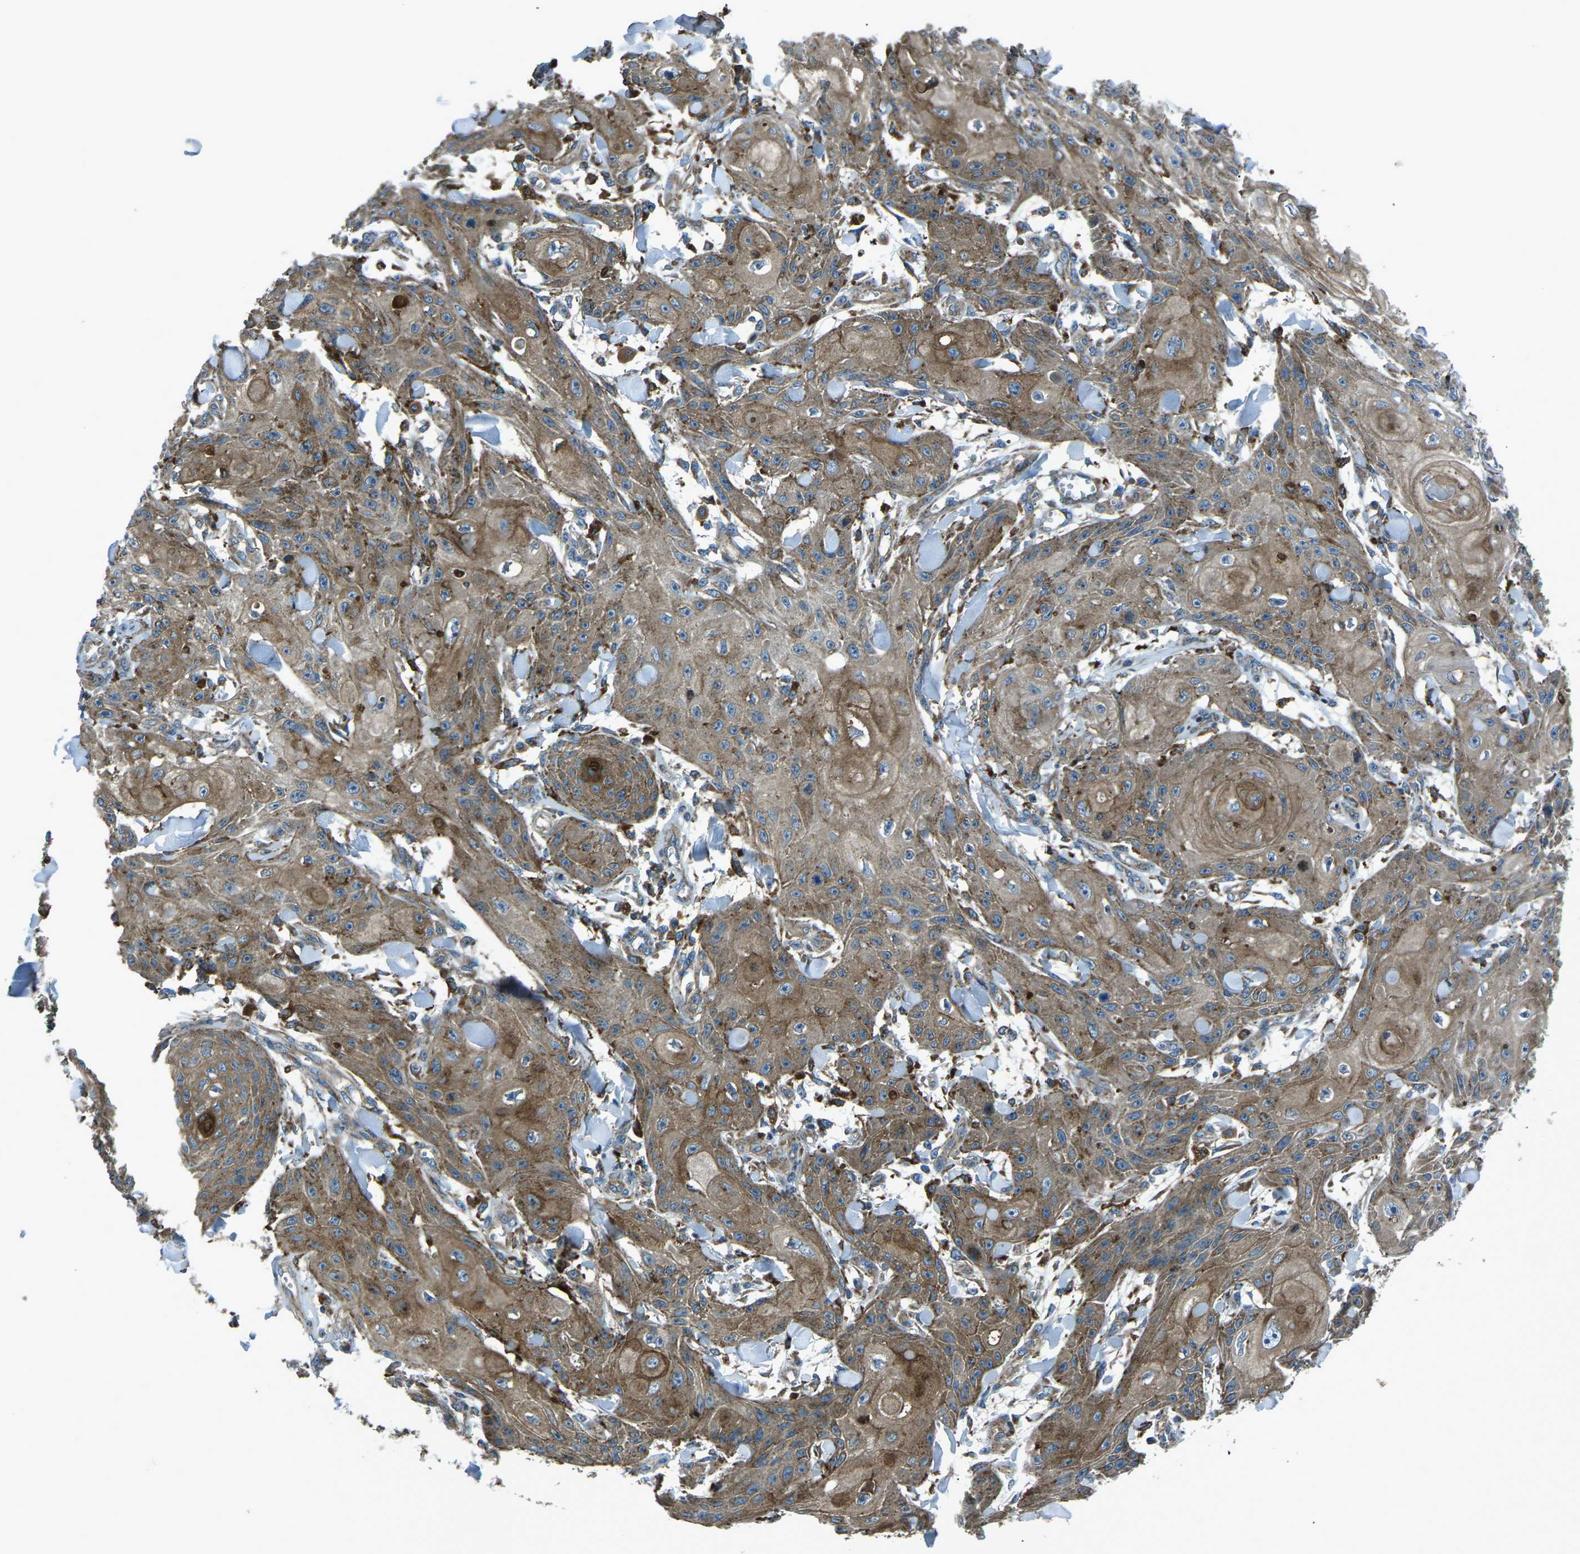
{"staining": {"intensity": "moderate", "quantity": ">75%", "location": "cytoplasmic/membranous"}, "tissue": "skin cancer", "cell_type": "Tumor cells", "image_type": "cancer", "snomed": [{"axis": "morphology", "description": "Squamous cell carcinoma, NOS"}, {"axis": "topography", "description": "Skin"}], "caption": "Immunohistochemistry (DAB (3,3'-diaminobenzidine)) staining of squamous cell carcinoma (skin) reveals moderate cytoplasmic/membranous protein positivity in approximately >75% of tumor cells.", "gene": "CDK17", "patient": {"sex": "male", "age": 74}}